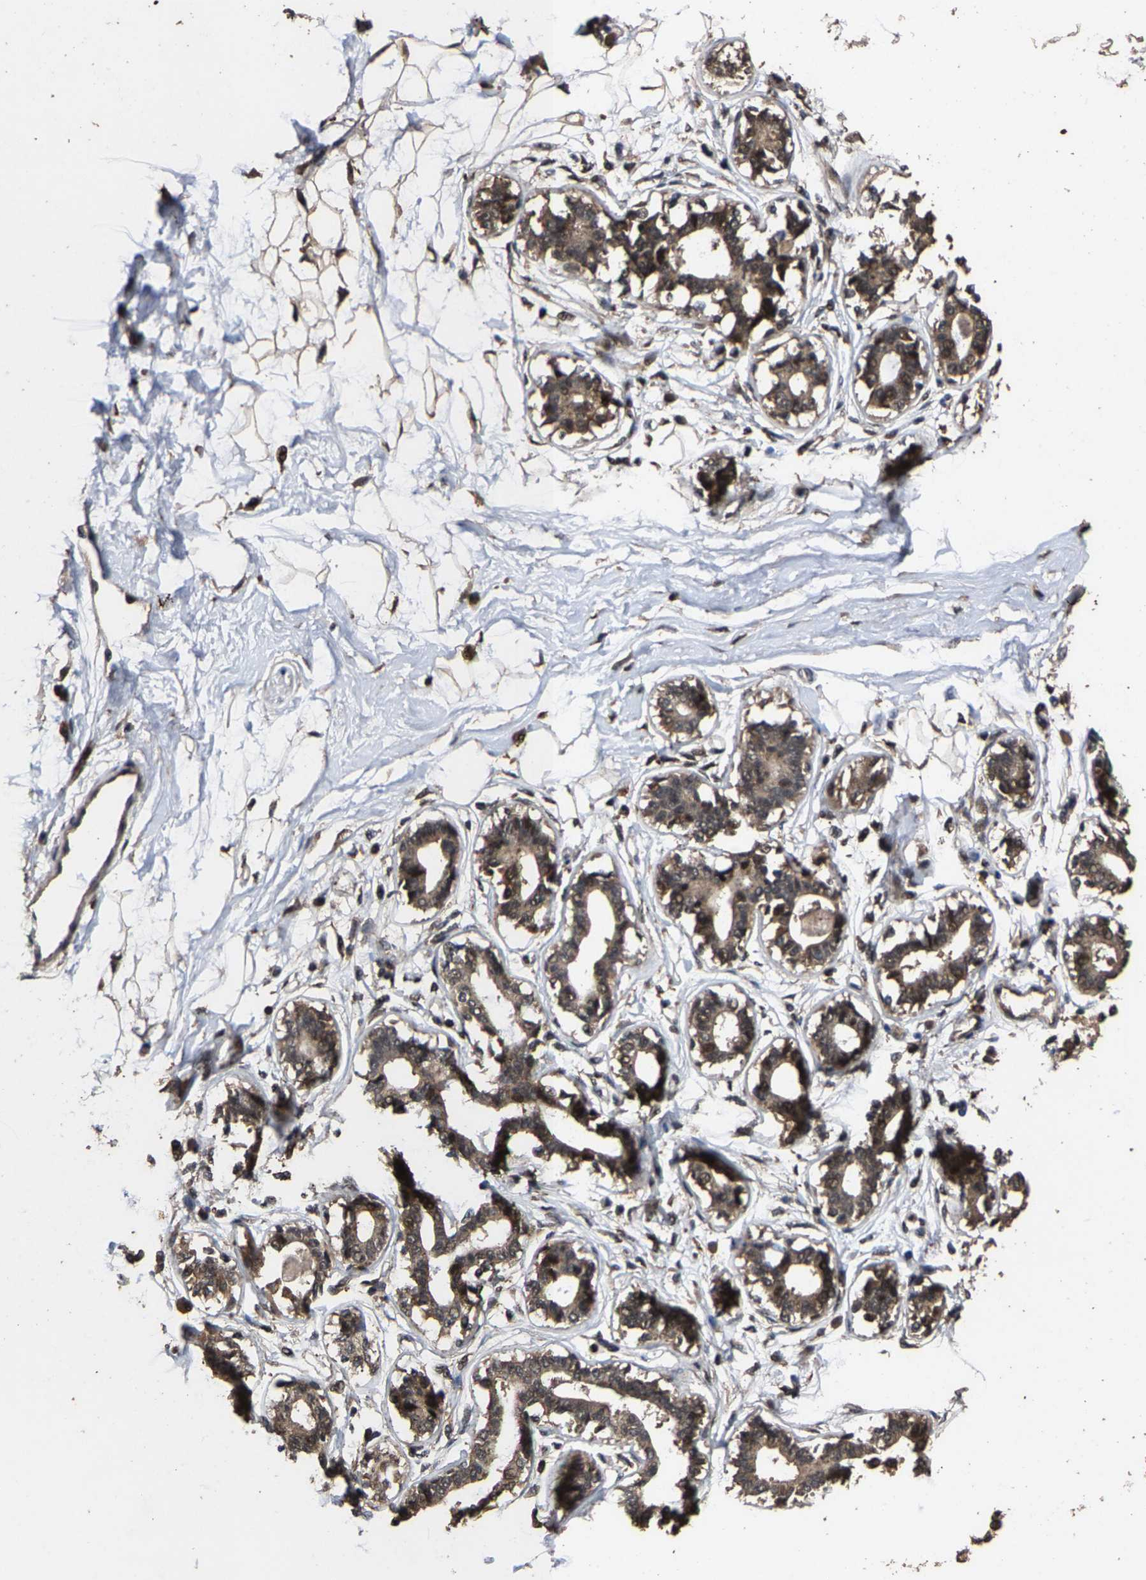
{"staining": {"intensity": "moderate", "quantity": "25%-75%", "location": "cytoplasmic/membranous,nuclear"}, "tissue": "breast", "cell_type": "Adipocytes", "image_type": "normal", "snomed": [{"axis": "morphology", "description": "Normal tissue, NOS"}, {"axis": "topography", "description": "Breast"}], "caption": "Moderate cytoplasmic/membranous,nuclear expression for a protein is identified in about 25%-75% of adipocytes of unremarkable breast using immunohistochemistry (IHC).", "gene": "HAUS6", "patient": {"sex": "female", "age": 45}}